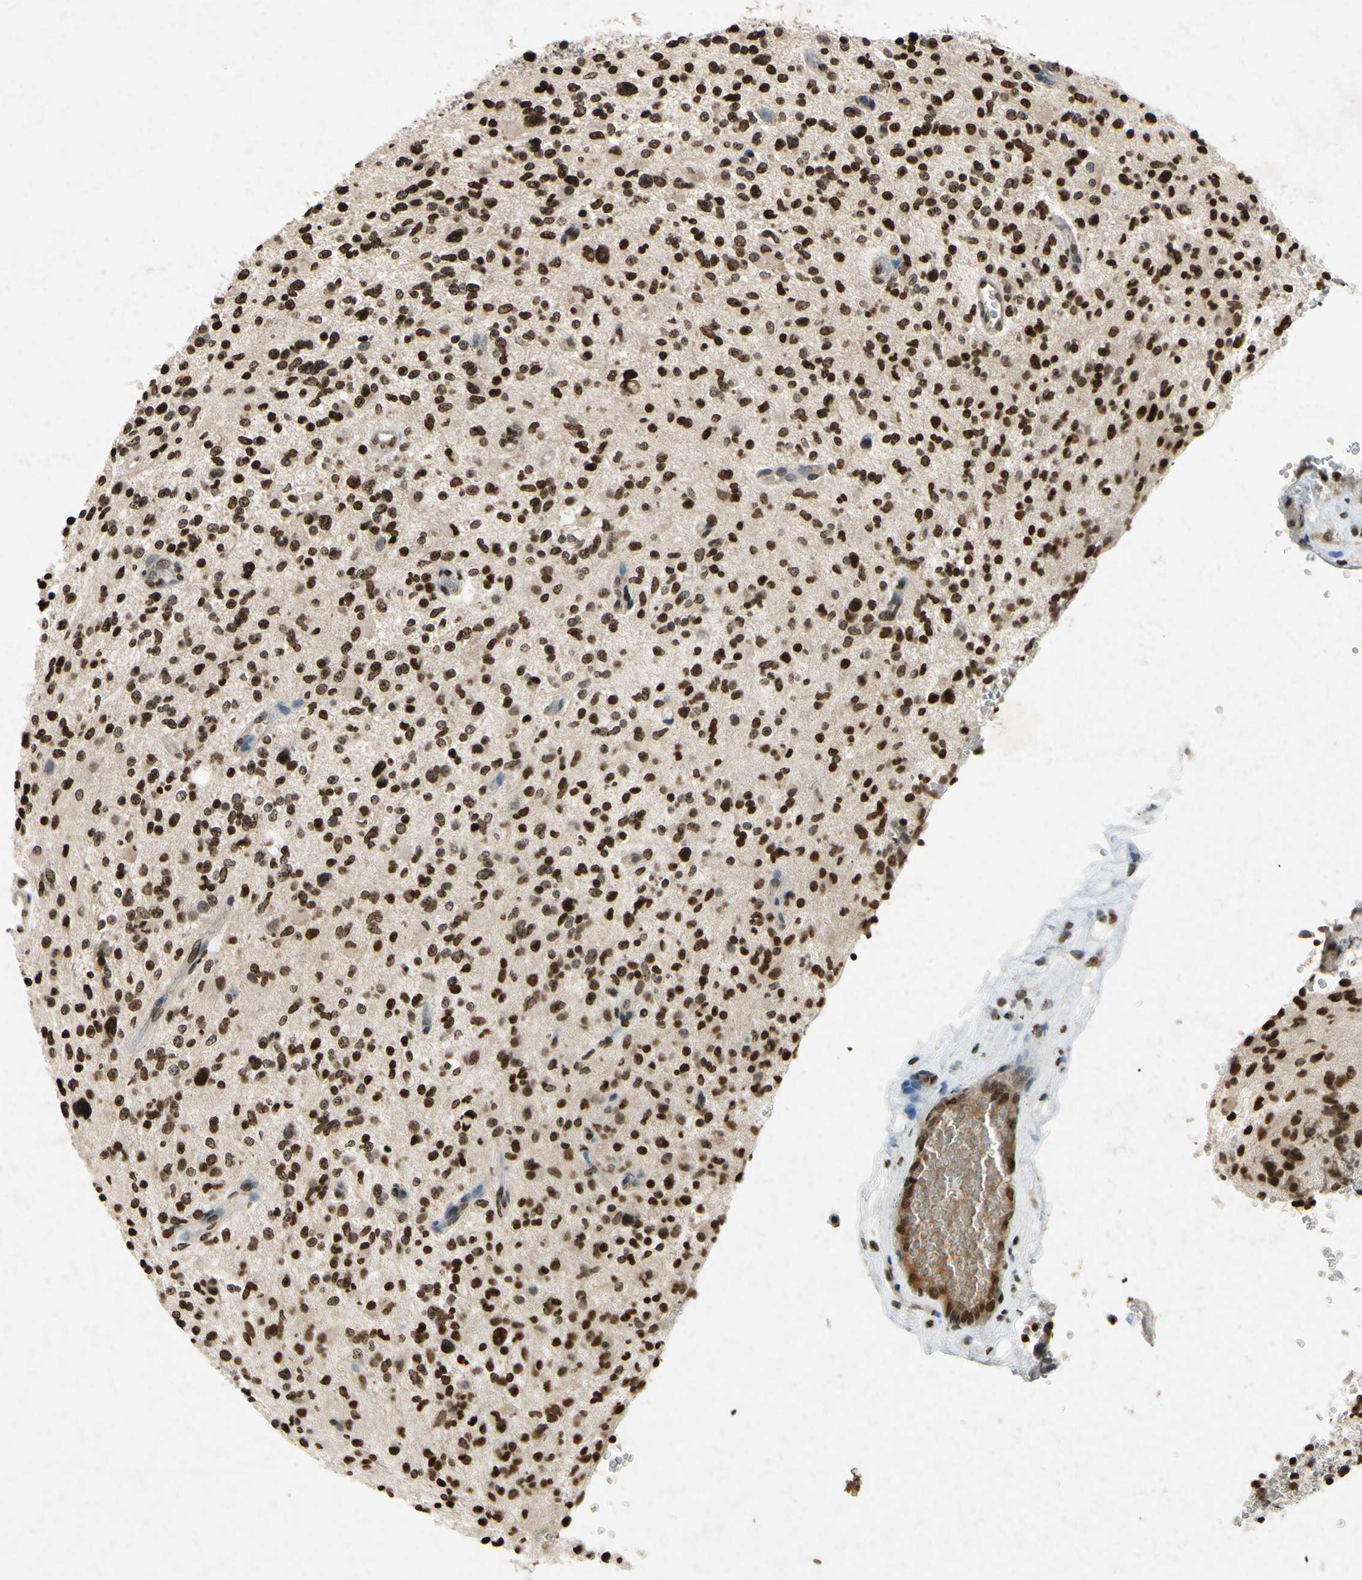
{"staining": {"intensity": "strong", "quantity": ">75%", "location": "nuclear"}, "tissue": "glioma", "cell_type": "Tumor cells", "image_type": "cancer", "snomed": [{"axis": "morphology", "description": "Glioma, malignant, High grade"}, {"axis": "topography", "description": "Brain"}], "caption": "An image of glioma stained for a protein exhibits strong nuclear brown staining in tumor cells. (DAB (3,3'-diaminobenzidine) IHC, brown staining for protein, blue staining for nuclei).", "gene": "HOXB3", "patient": {"sex": "male", "age": 48}}